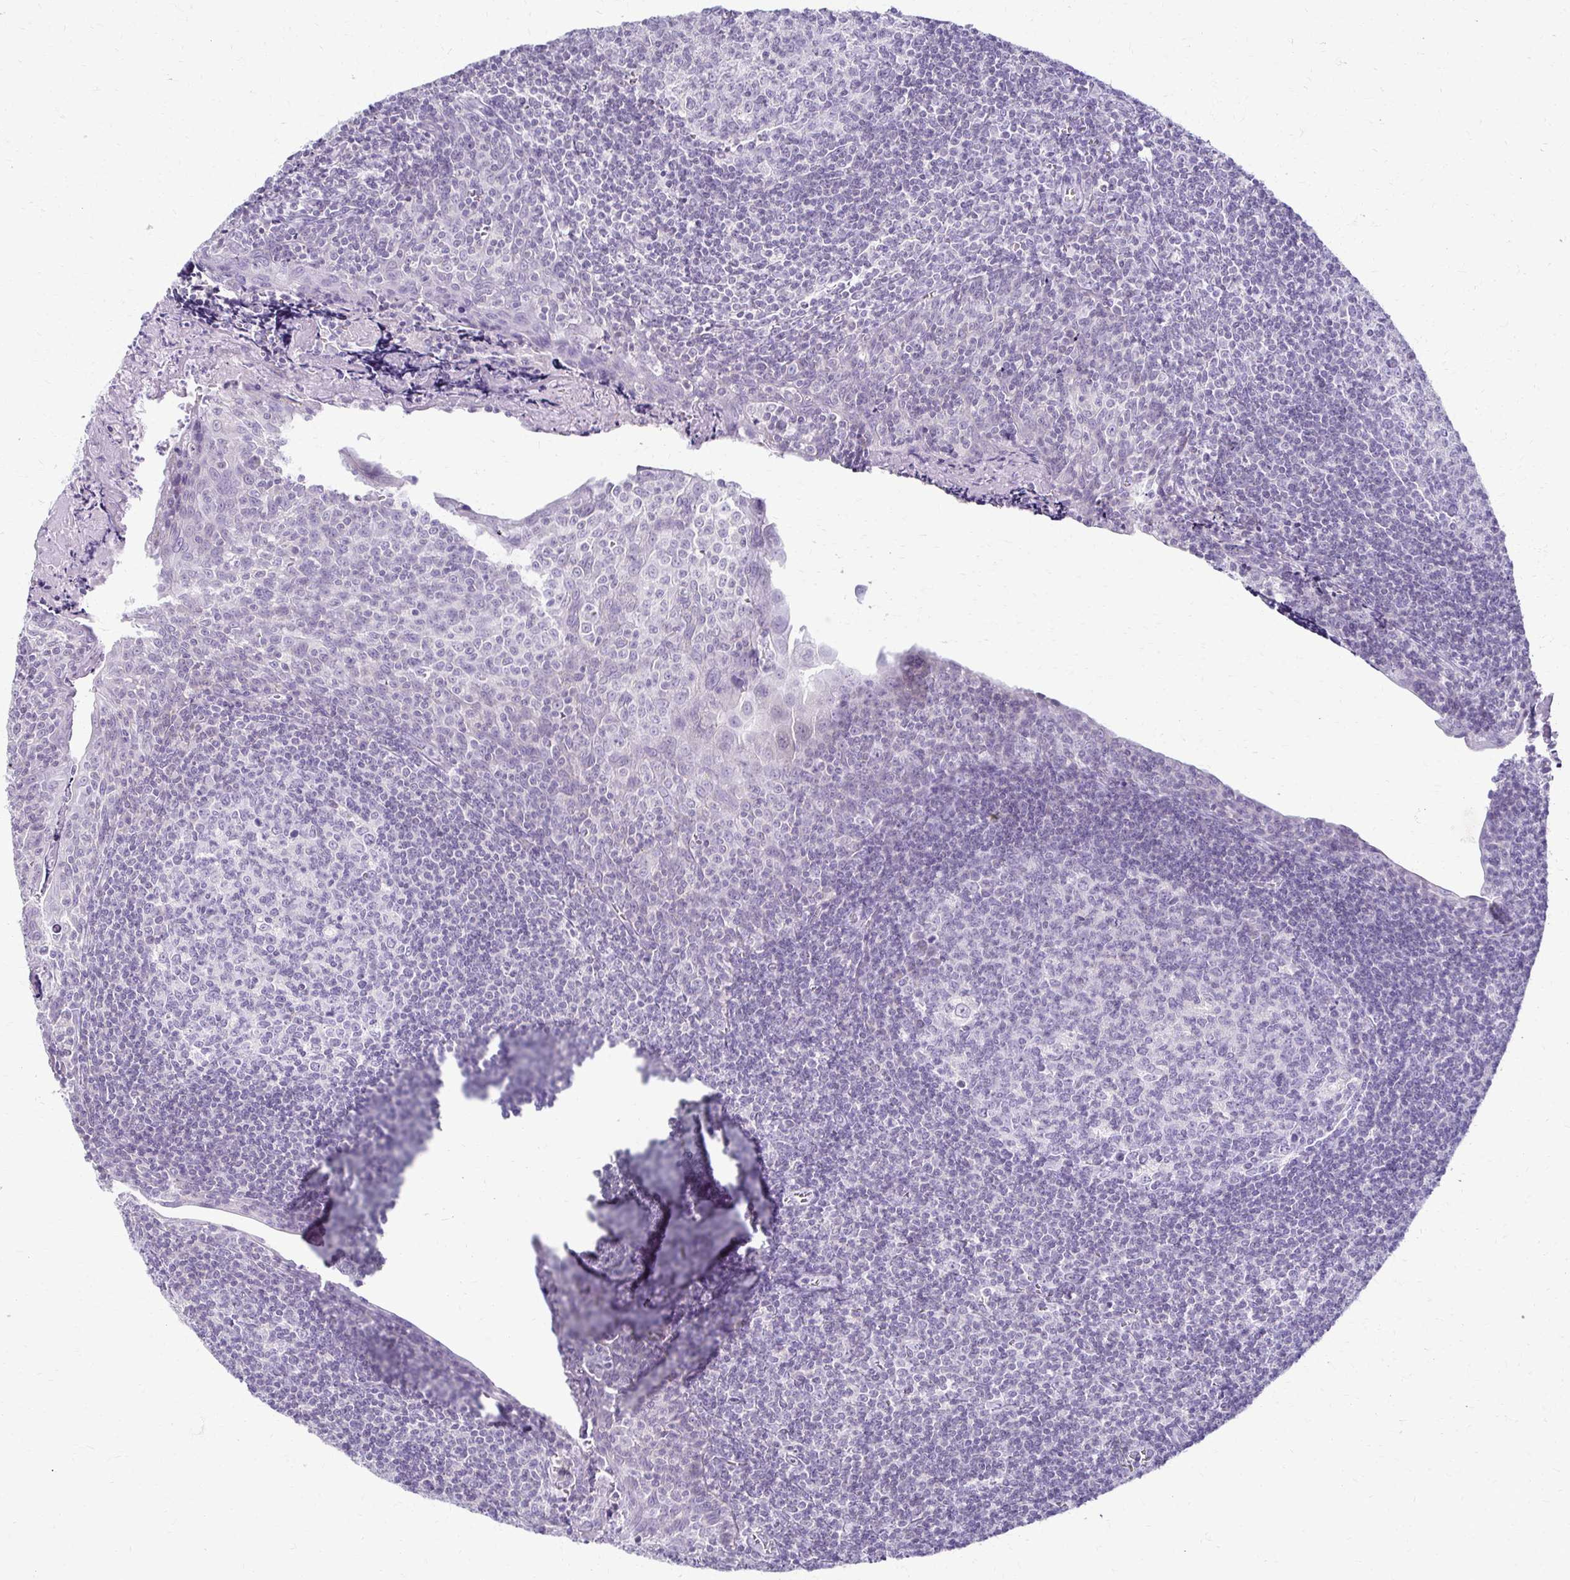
{"staining": {"intensity": "negative", "quantity": "none", "location": "none"}, "tissue": "tonsil", "cell_type": "Germinal center cells", "image_type": "normal", "snomed": [{"axis": "morphology", "description": "Normal tissue, NOS"}, {"axis": "morphology", "description": "Inflammation, NOS"}, {"axis": "topography", "description": "Tonsil"}], "caption": "Photomicrograph shows no significant protein staining in germinal center cells of benign tonsil. (Stains: DAB immunohistochemistry with hematoxylin counter stain, Microscopy: brightfield microscopy at high magnification).", "gene": "FCGR2A", "patient": {"sex": "female", "age": 31}}